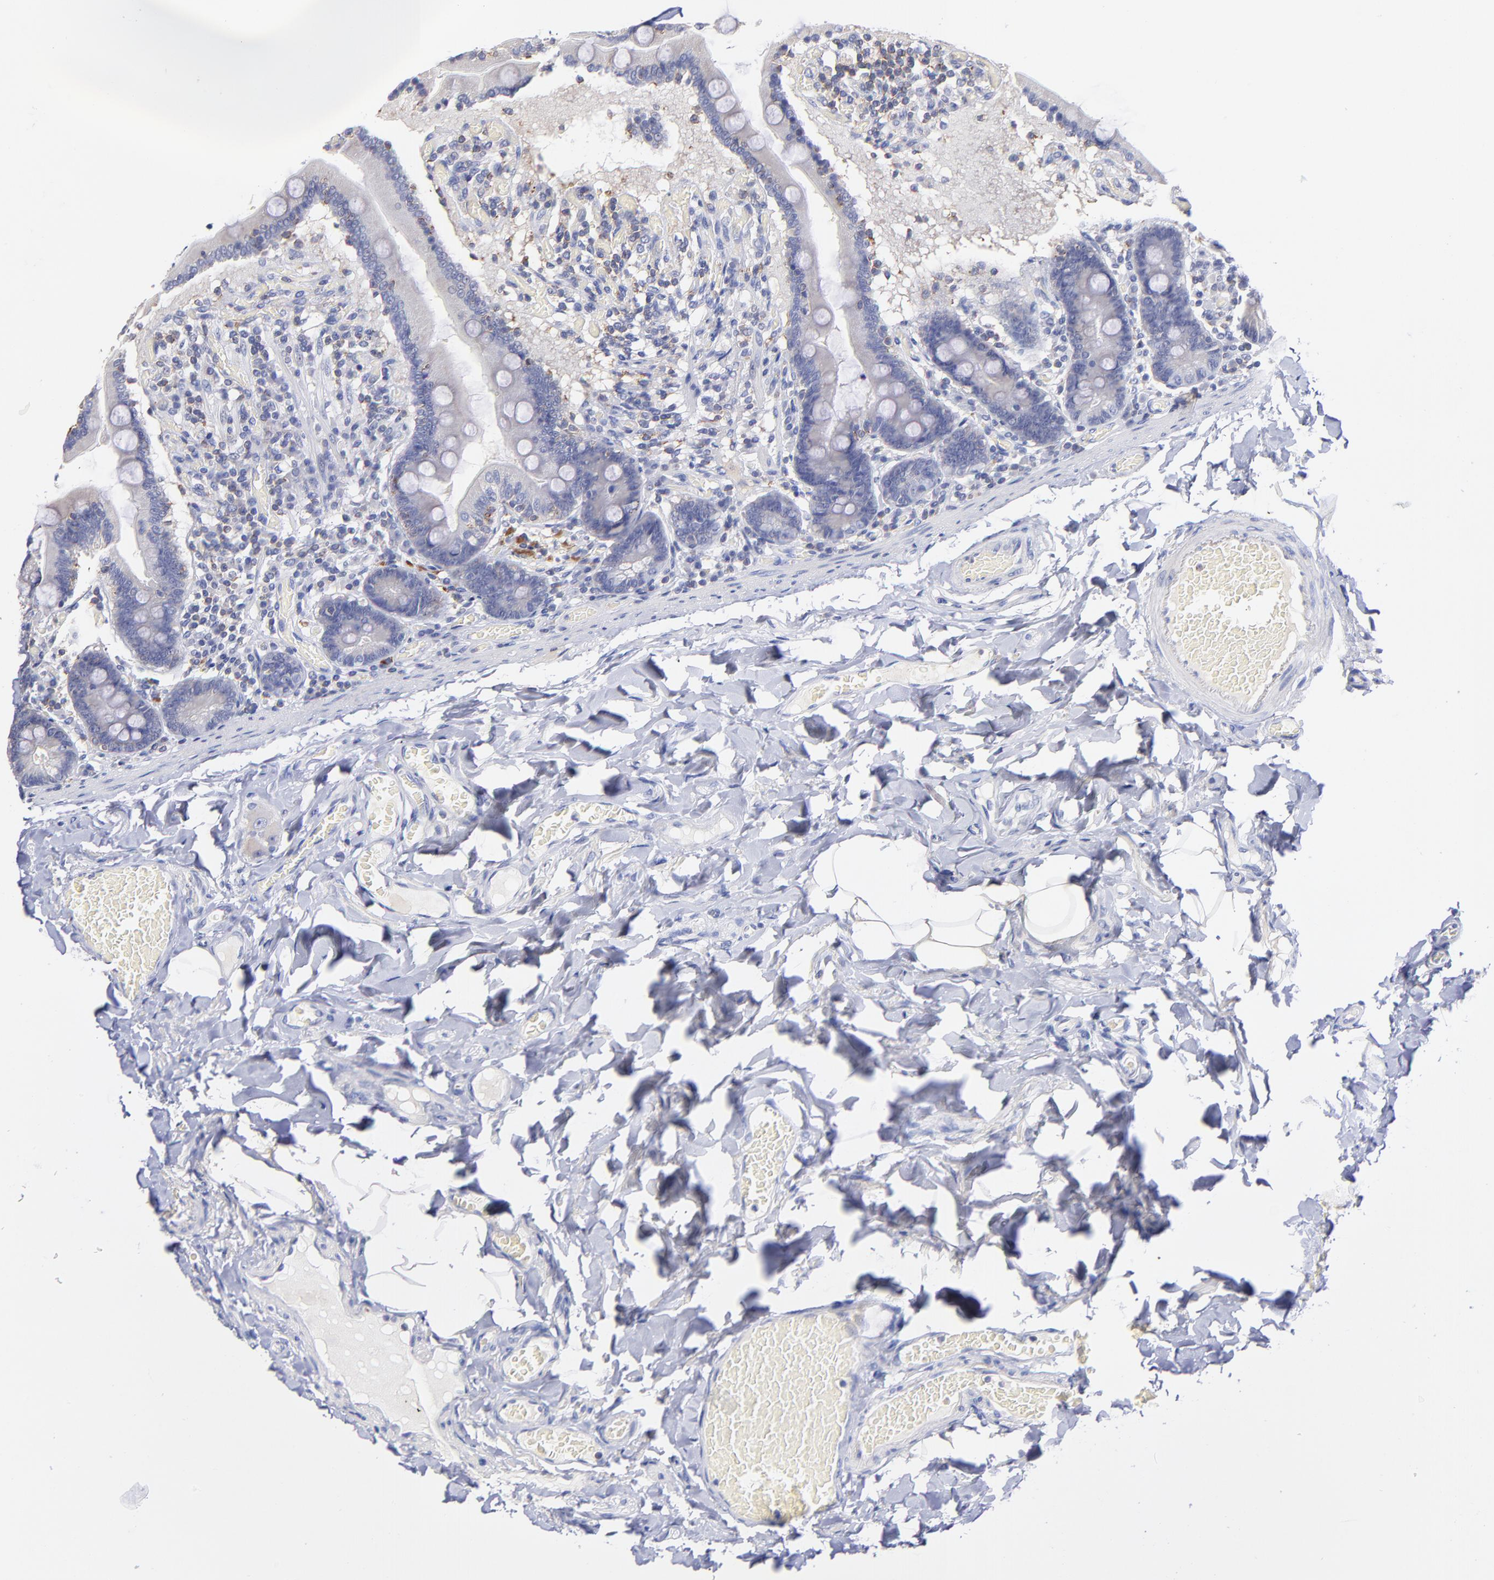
{"staining": {"intensity": "negative", "quantity": "none", "location": "none"}, "tissue": "duodenum", "cell_type": "Glandular cells", "image_type": "normal", "snomed": [{"axis": "morphology", "description": "Normal tissue, NOS"}, {"axis": "topography", "description": "Duodenum"}], "caption": "An immunohistochemistry micrograph of unremarkable duodenum is shown. There is no staining in glandular cells of duodenum. (Brightfield microscopy of DAB (3,3'-diaminobenzidine) immunohistochemistry at high magnification).", "gene": "KREMEN2", "patient": {"sex": "male", "age": 66}}